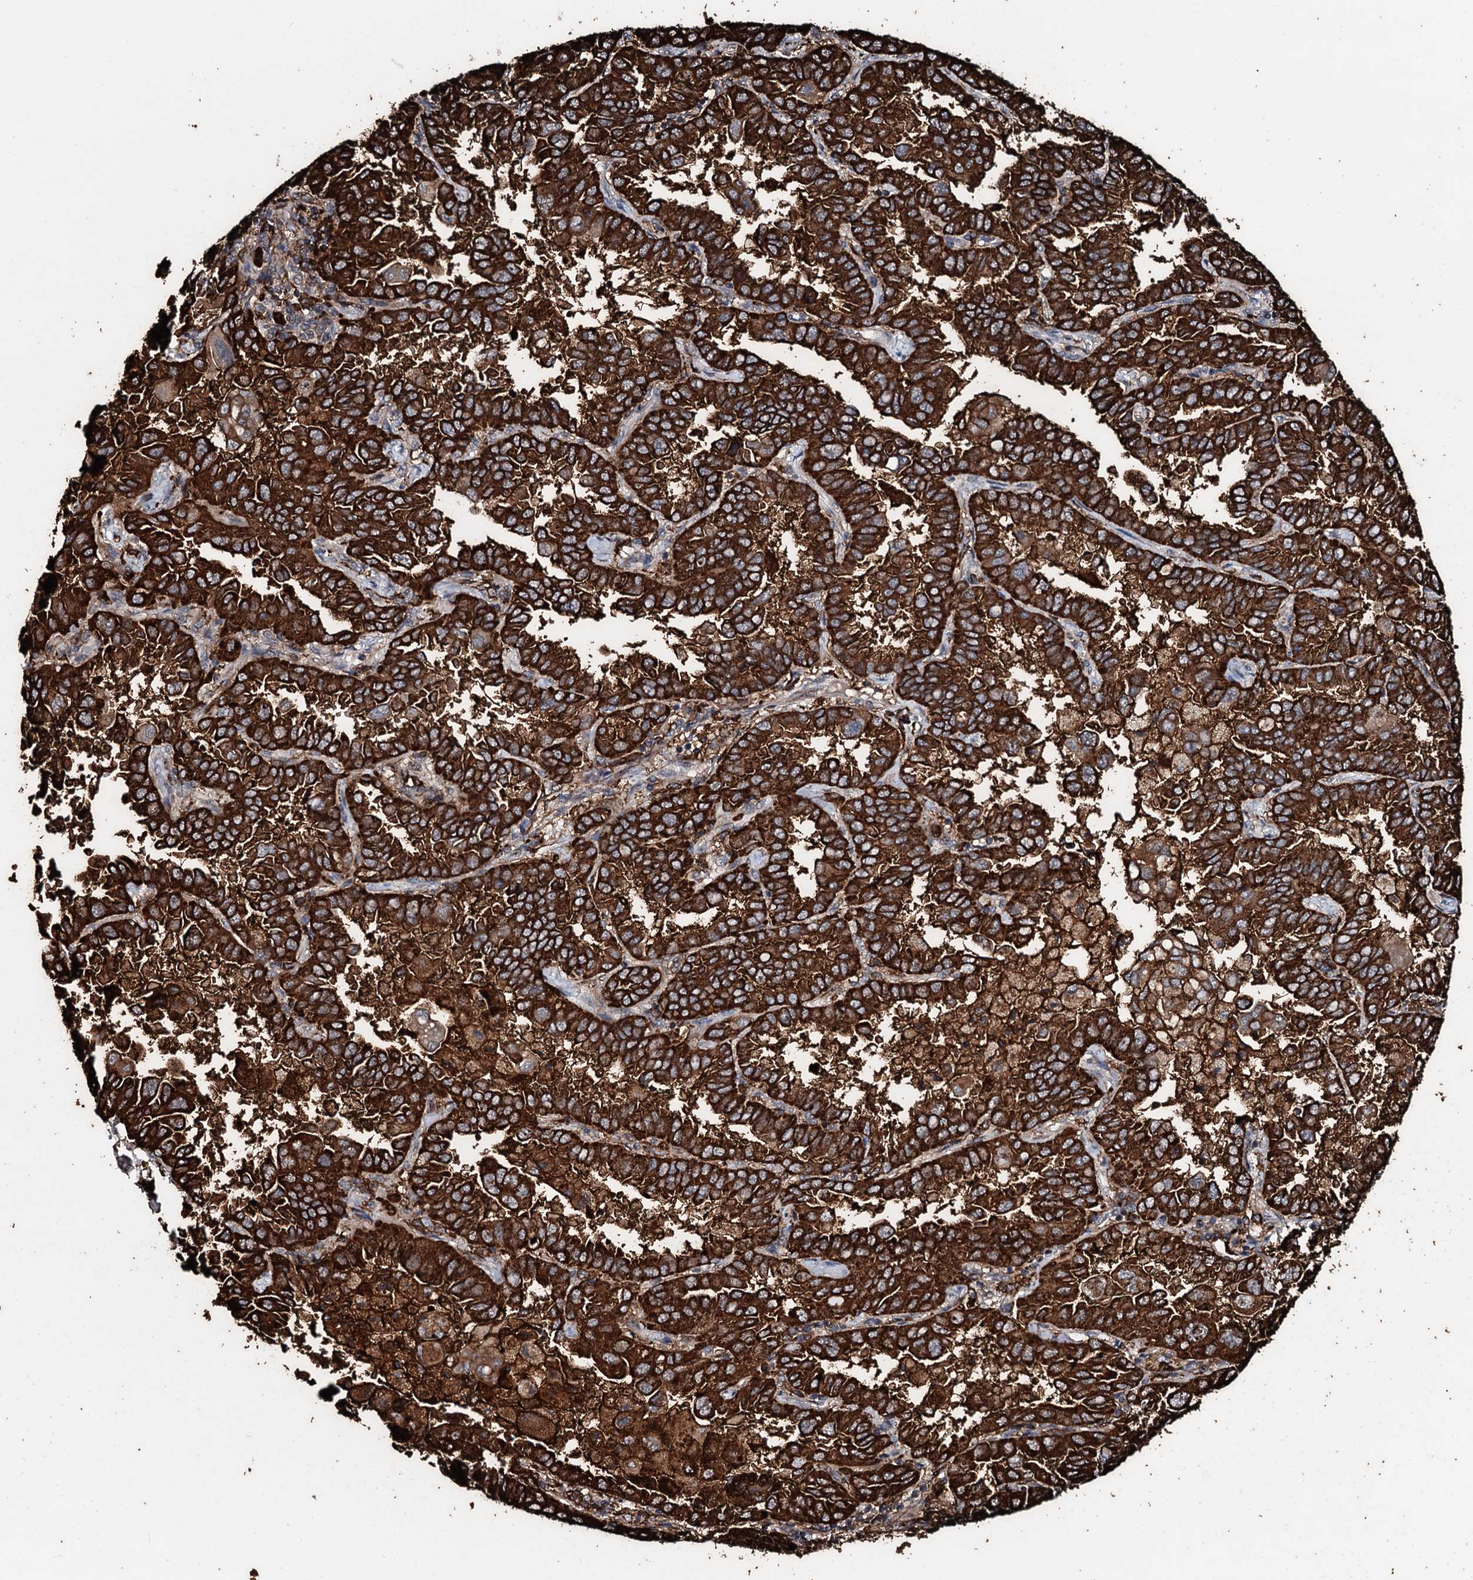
{"staining": {"intensity": "strong", "quantity": ">75%", "location": "cytoplasmic/membranous"}, "tissue": "lung cancer", "cell_type": "Tumor cells", "image_type": "cancer", "snomed": [{"axis": "morphology", "description": "Adenocarcinoma, NOS"}, {"axis": "topography", "description": "Lung"}], "caption": "Lung cancer tissue reveals strong cytoplasmic/membranous staining in approximately >75% of tumor cells, visualized by immunohistochemistry.", "gene": "TPGS2", "patient": {"sex": "male", "age": 64}}